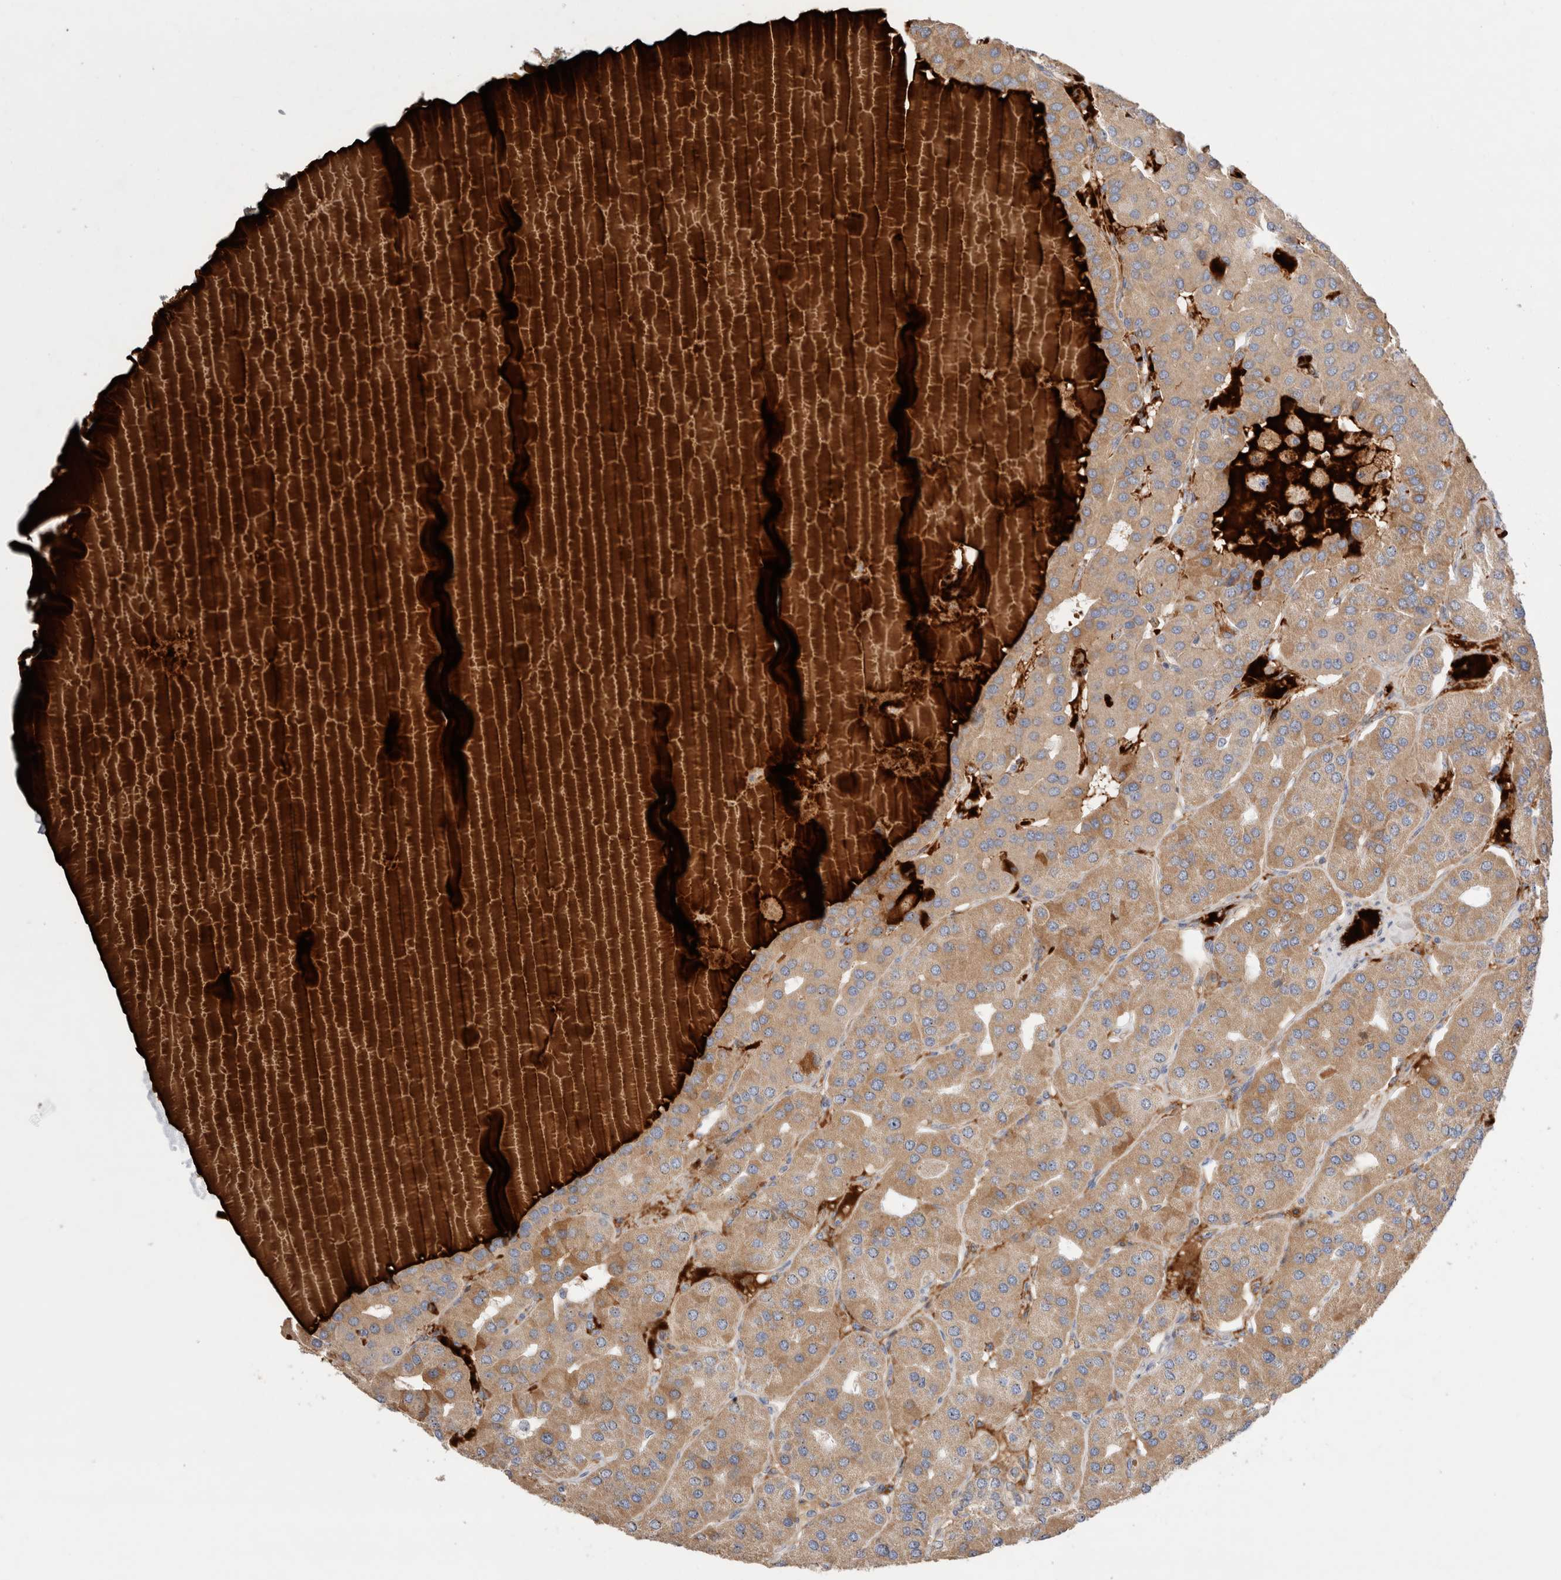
{"staining": {"intensity": "weak", "quantity": "25%-75%", "location": "cytoplasmic/membranous"}, "tissue": "parathyroid gland", "cell_type": "Glandular cells", "image_type": "normal", "snomed": [{"axis": "morphology", "description": "Normal tissue, NOS"}, {"axis": "morphology", "description": "Adenoma, NOS"}, {"axis": "topography", "description": "Parathyroid gland"}], "caption": "Immunohistochemistry (IHC) micrograph of benign parathyroid gland: parathyroid gland stained using immunohistochemistry (IHC) displays low levels of weak protein expression localized specifically in the cytoplasmic/membranous of glandular cells, appearing as a cytoplasmic/membranous brown color.", "gene": "ECHDC2", "patient": {"sex": "female", "age": 86}}